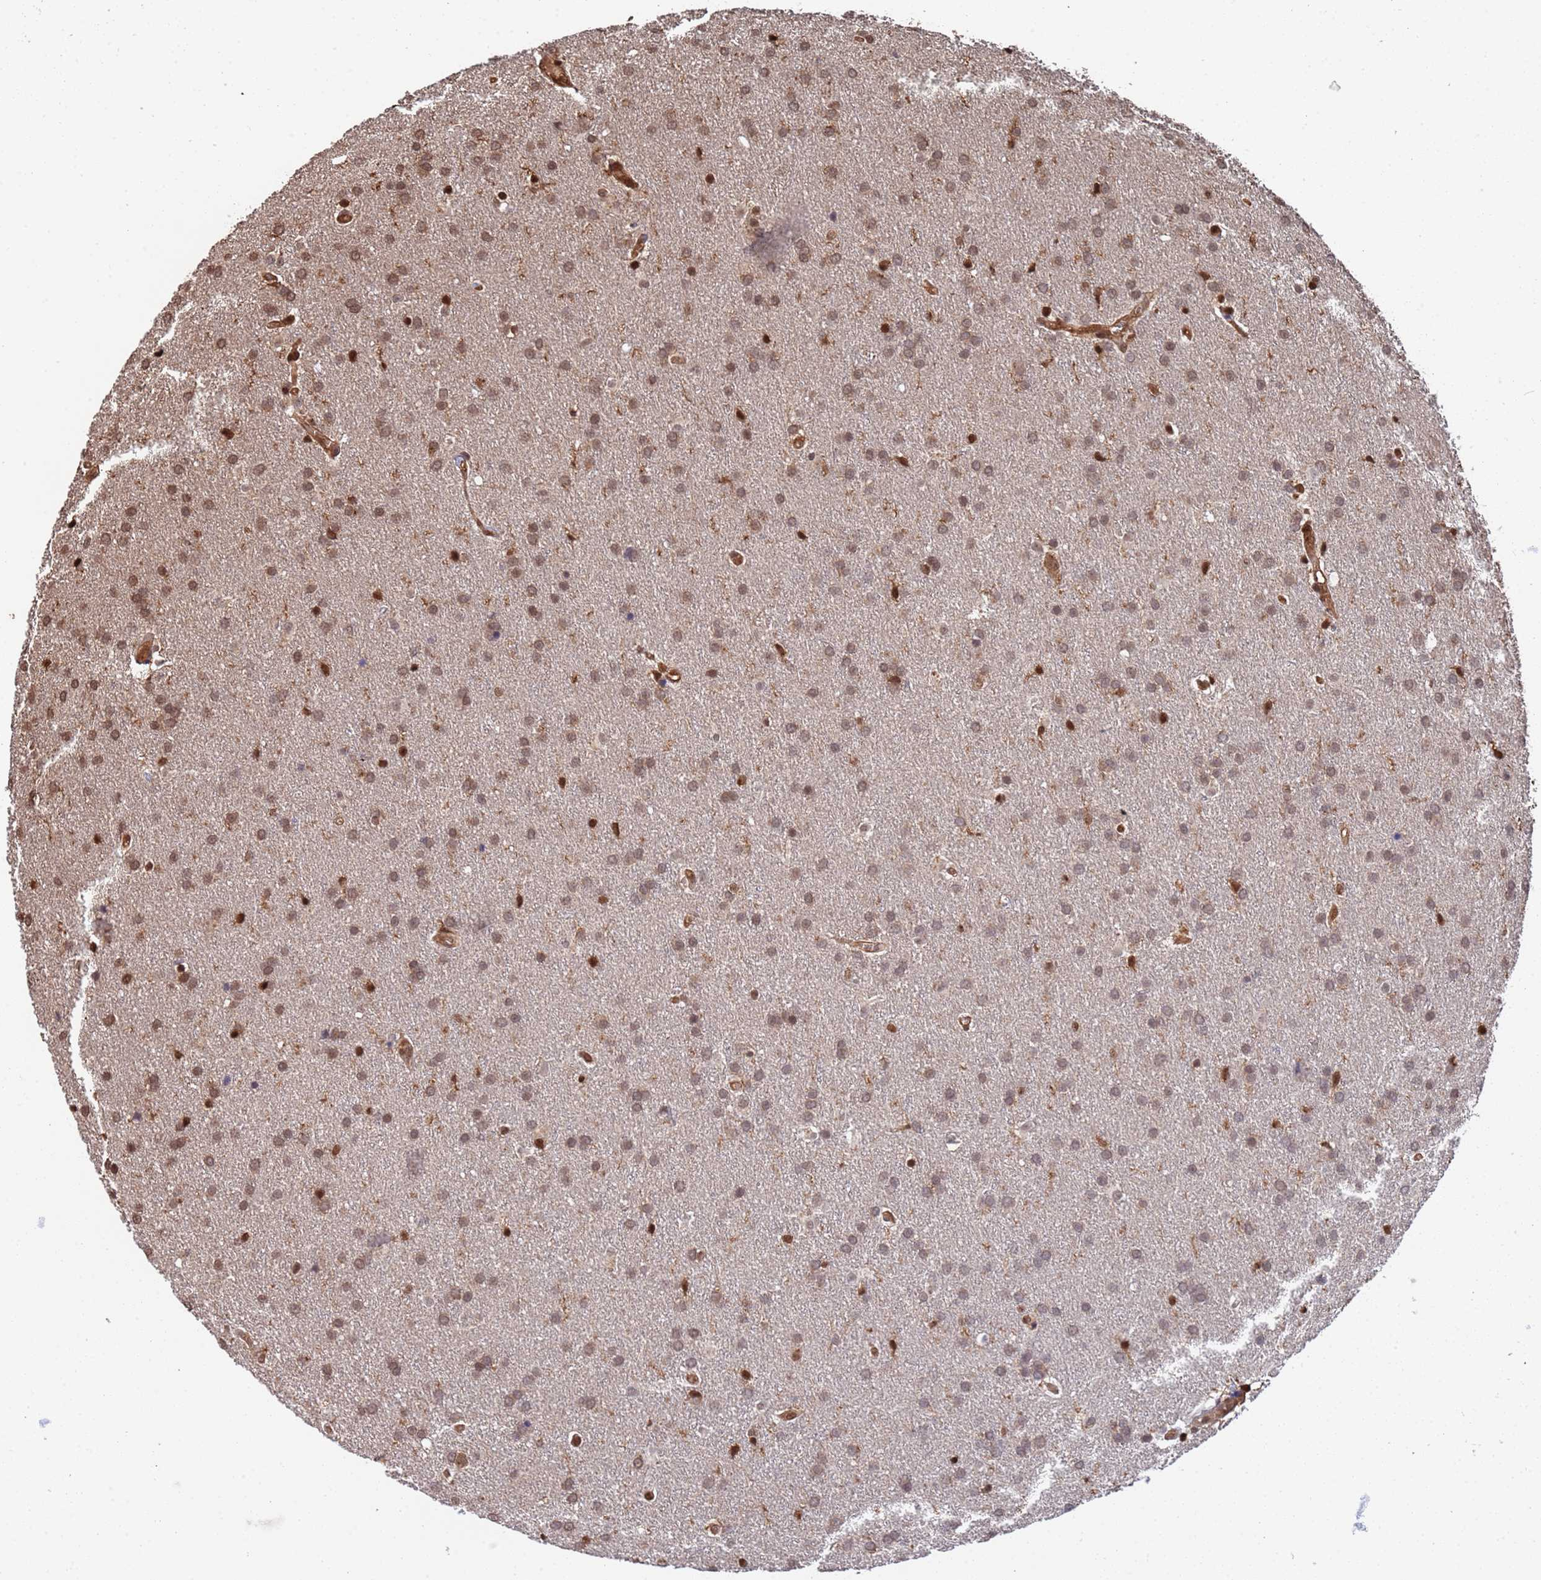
{"staining": {"intensity": "strong", "quantity": "25%-75%", "location": "nuclear"}, "tissue": "glioma", "cell_type": "Tumor cells", "image_type": "cancer", "snomed": [{"axis": "morphology", "description": "Glioma, malignant, Low grade"}, {"axis": "topography", "description": "Brain"}], "caption": "Immunohistochemistry (IHC) (DAB) staining of low-grade glioma (malignant) demonstrates strong nuclear protein staining in about 25%-75% of tumor cells.", "gene": "SUMO4", "patient": {"sex": "female", "age": 32}}